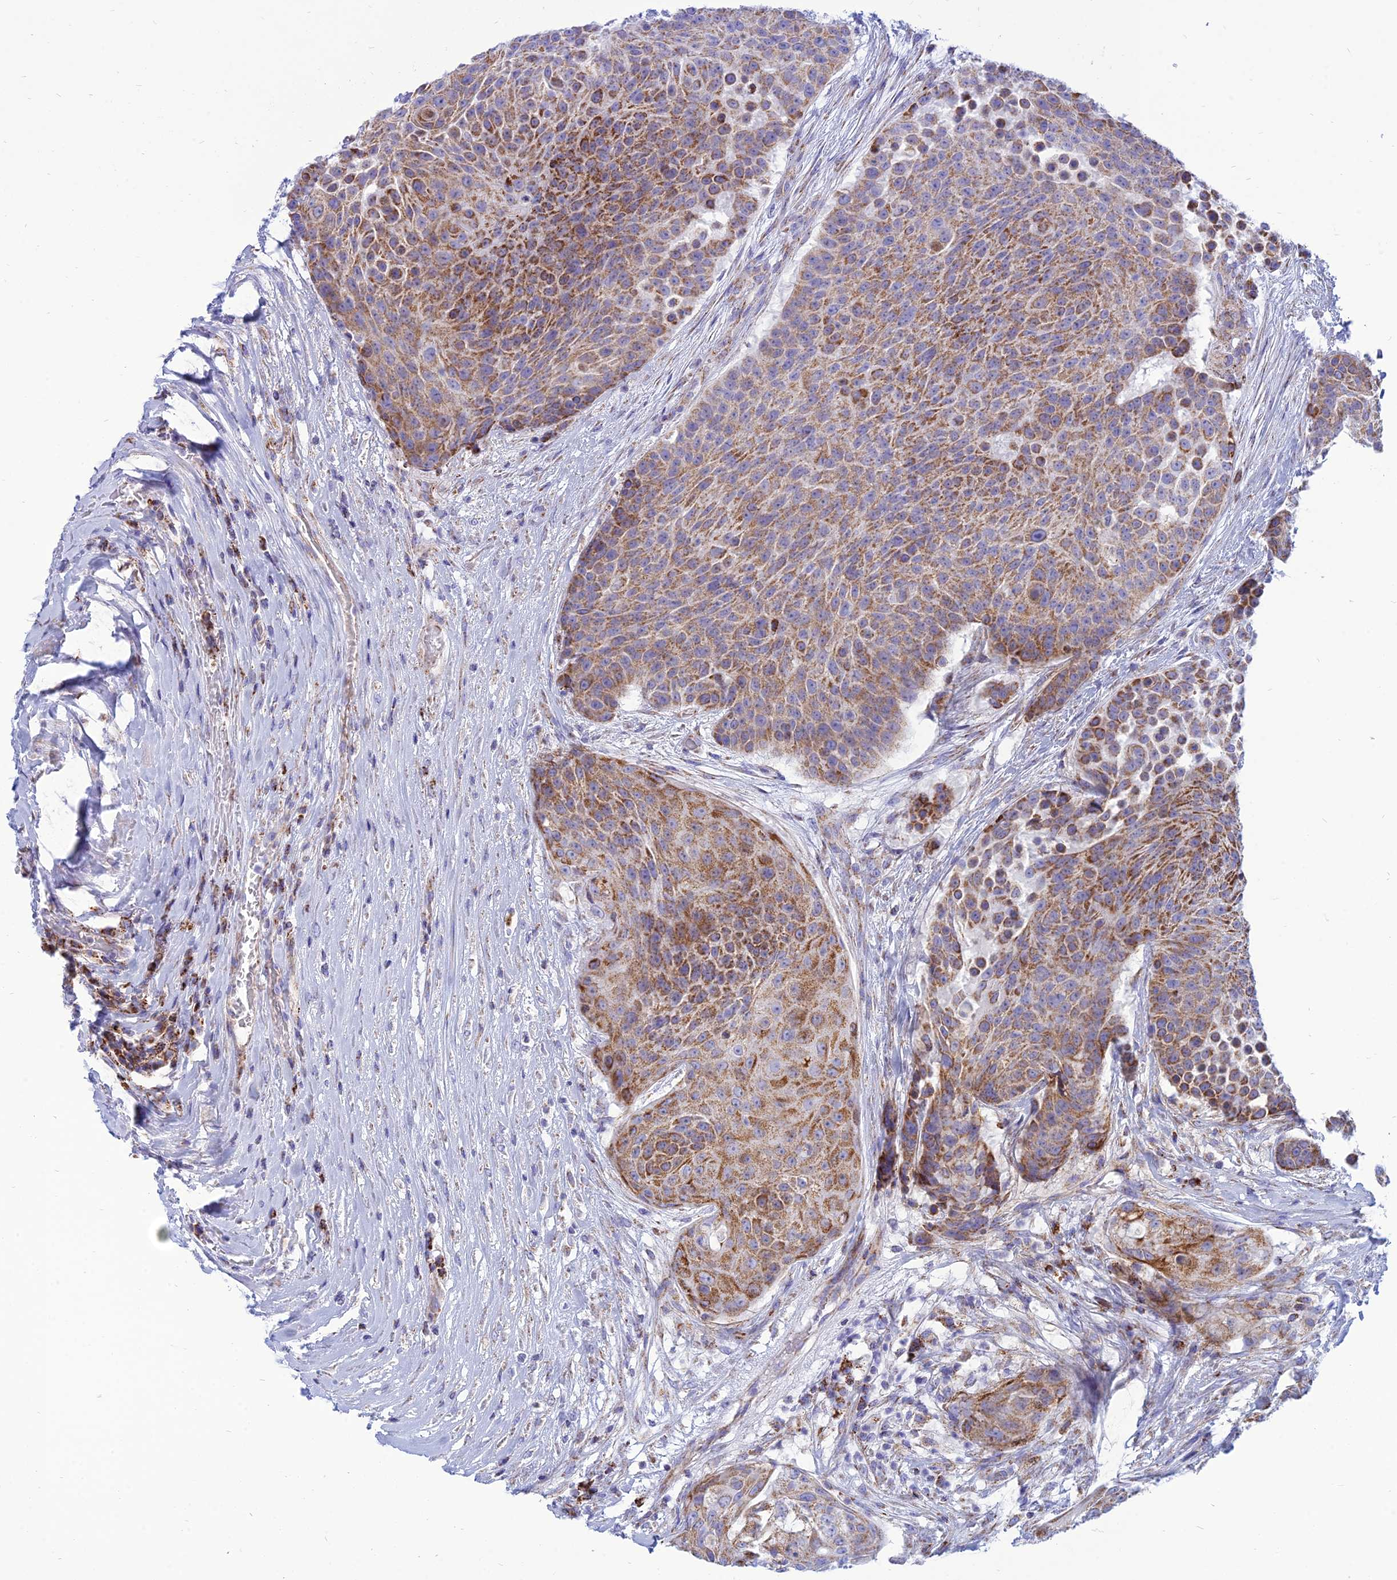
{"staining": {"intensity": "moderate", "quantity": ">75%", "location": "cytoplasmic/membranous"}, "tissue": "urothelial cancer", "cell_type": "Tumor cells", "image_type": "cancer", "snomed": [{"axis": "morphology", "description": "Urothelial carcinoma, High grade"}, {"axis": "topography", "description": "Urinary bladder"}], "caption": "Protein expression analysis of human urothelial cancer reveals moderate cytoplasmic/membranous positivity in about >75% of tumor cells.", "gene": "PACC1", "patient": {"sex": "female", "age": 63}}